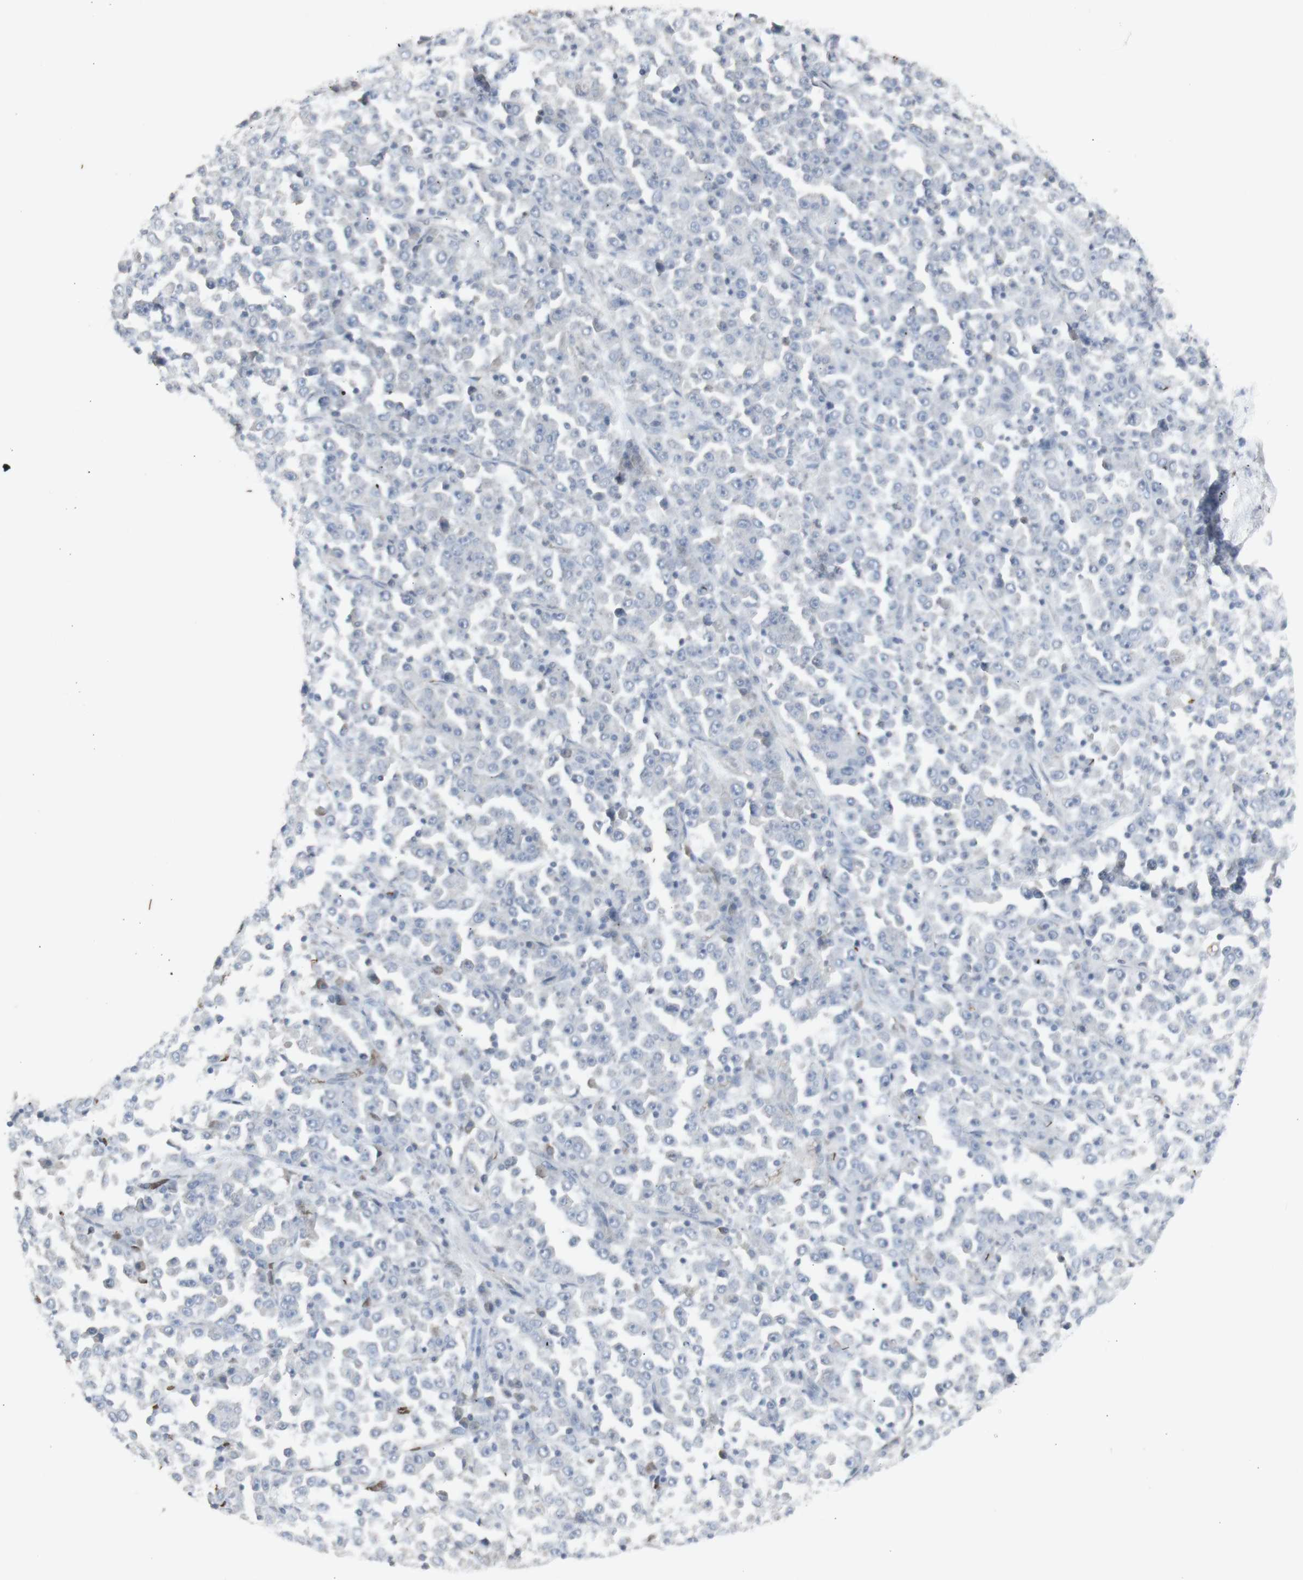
{"staining": {"intensity": "negative", "quantity": "none", "location": "none"}, "tissue": "stomach cancer", "cell_type": "Tumor cells", "image_type": "cancer", "snomed": [{"axis": "morphology", "description": "Normal tissue, NOS"}, {"axis": "morphology", "description": "Adenocarcinoma, NOS"}, {"axis": "topography", "description": "Stomach, upper"}, {"axis": "topography", "description": "Stomach"}], "caption": "Stomach cancer was stained to show a protein in brown. There is no significant staining in tumor cells.", "gene": "INS", "patient": {"sex": "male", "age": 59}}